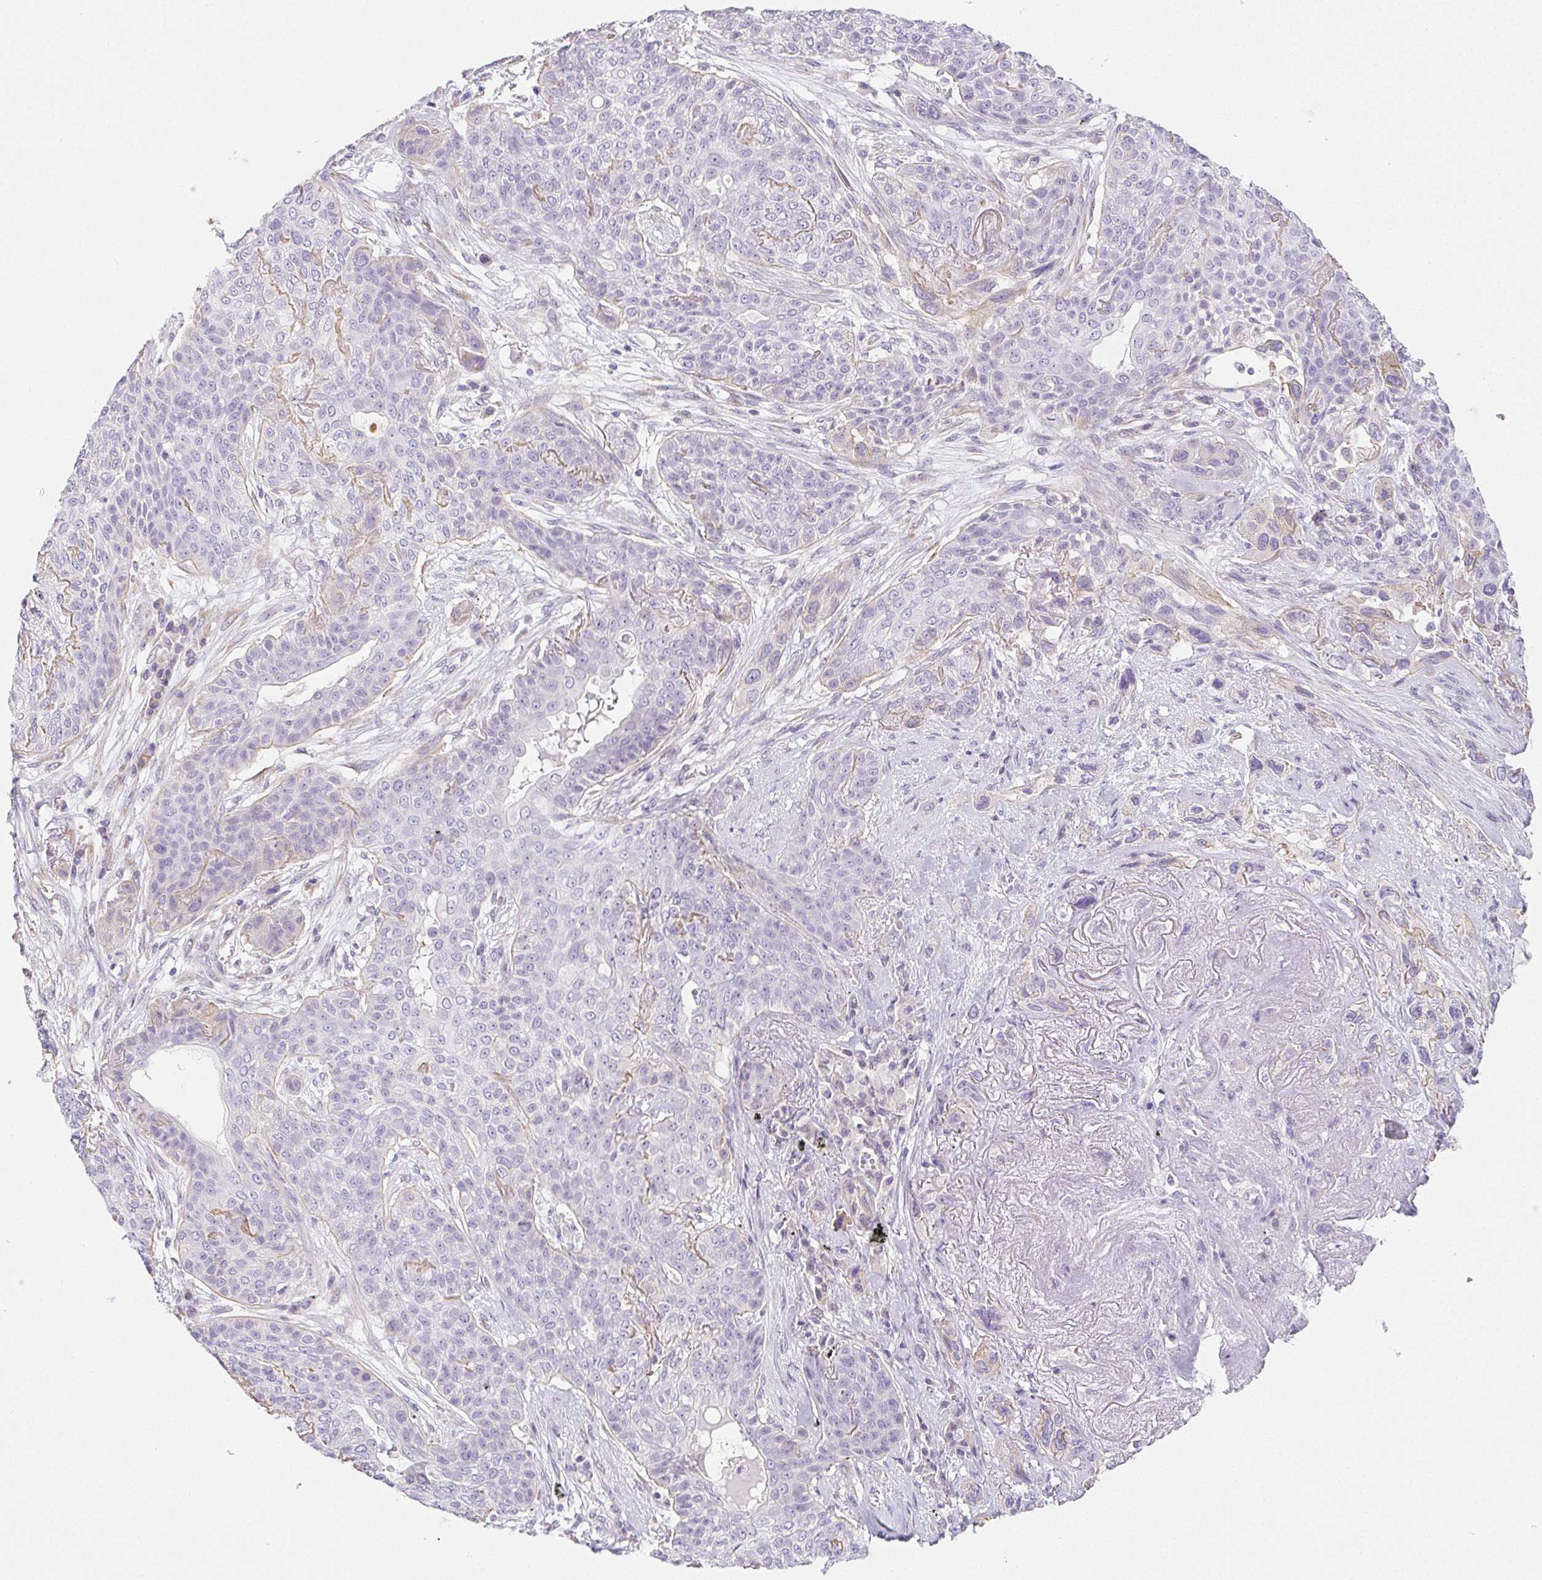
{"staining": {"intensity": "weak", "quantity": "<25%", "location": "cytoplasmic/membranous"}, "tissue": "lung cancer", "cell_type": "Tumor cells", "image_type": "cancer", "snomed": [{"axis": "morphology", "description": "Squamous cell carcinoma, NOS"}, {"axis": "topography", "description": "Lung"}], "caption": "Human squamous cell carcinoma (lung) stained for a protein using immunohistochemistry (IHC) exhibits no positivity in tumor cells.", "gene": "ZBBX", "patient": {"sex": "female", "age": 70}}